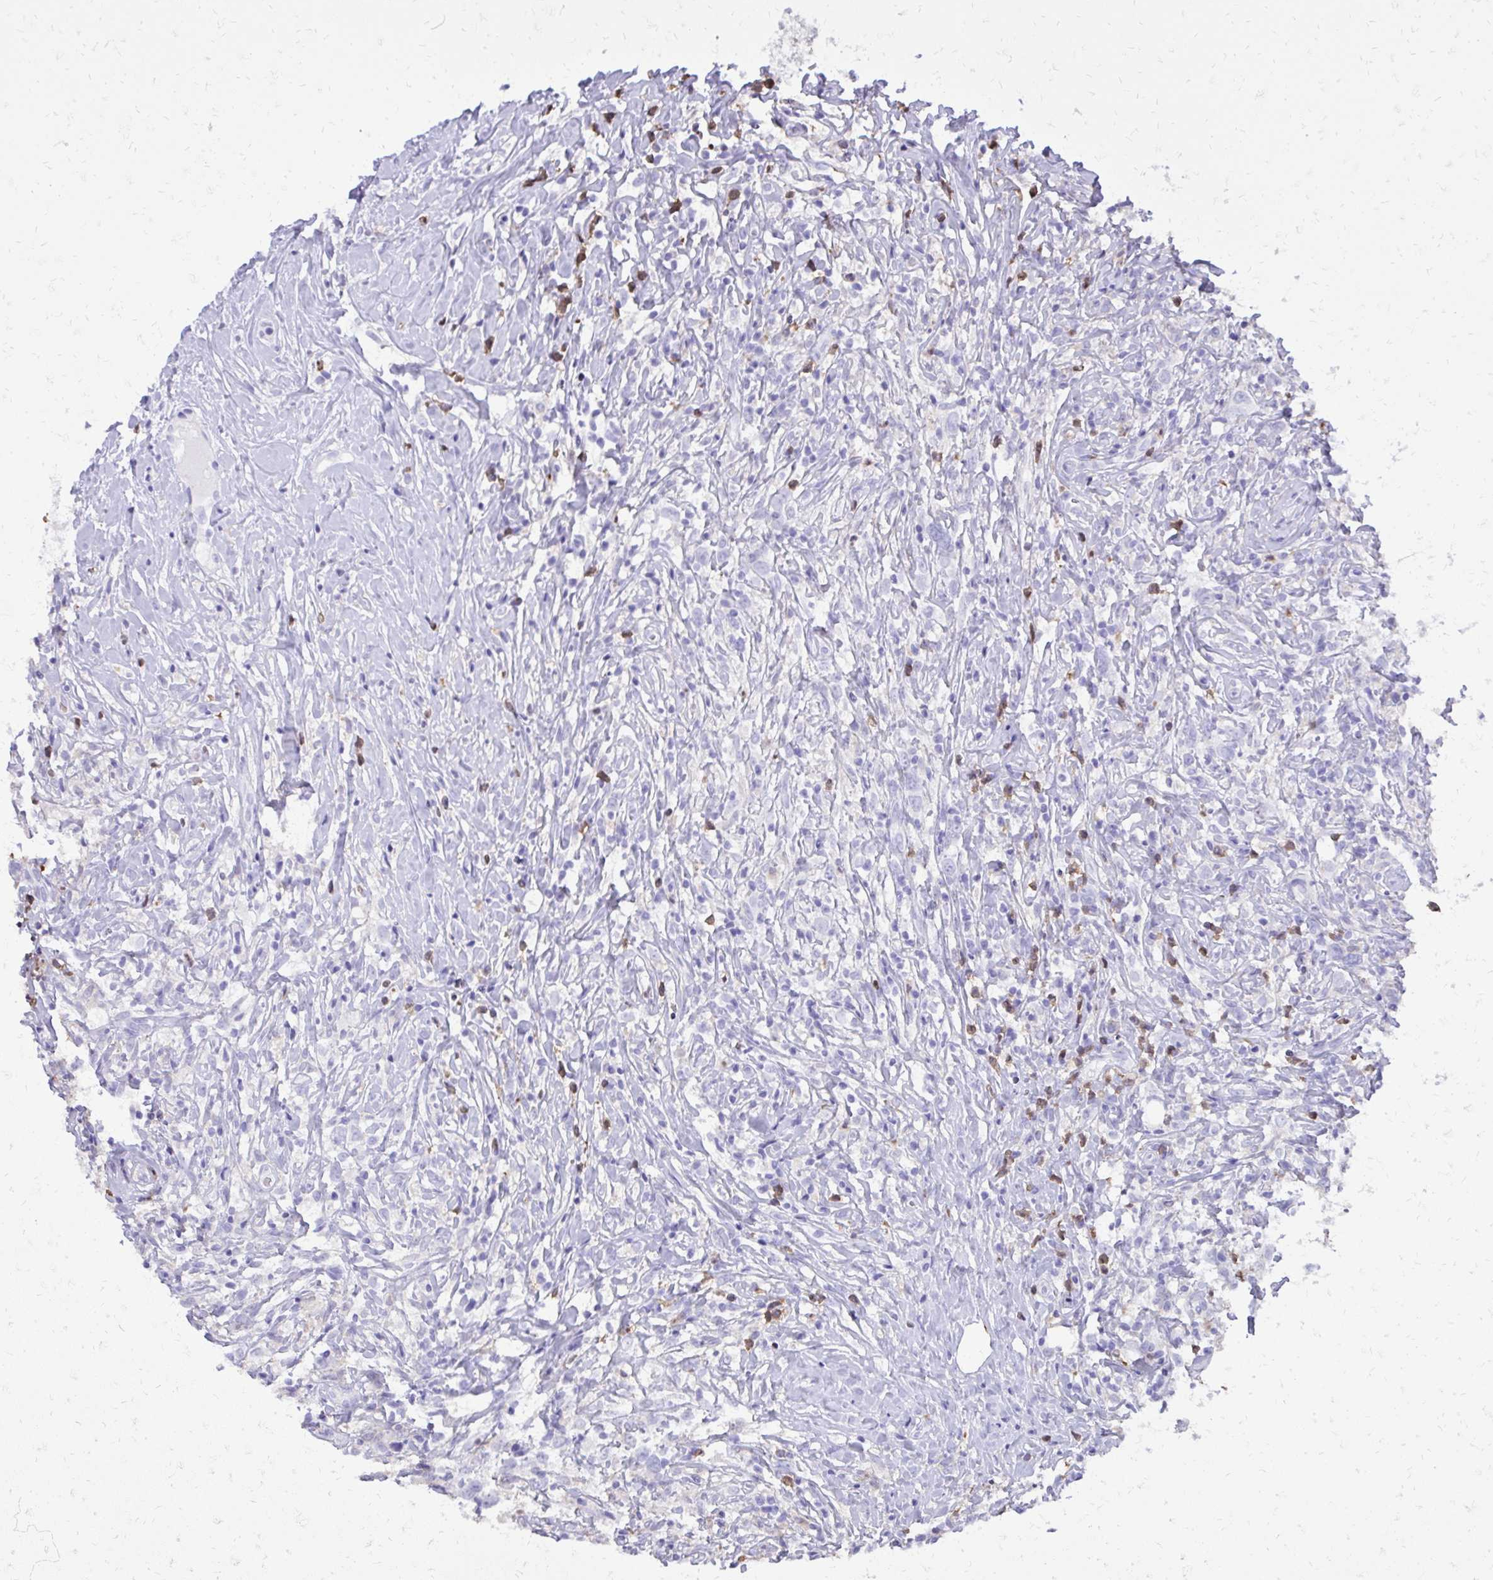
{"staining": {"intensity": "negative", "quantity": "none", "location": "none"}, "tissue": "lymphoma", "cell_type": "Tumor cells", "image_type": "cancer", "snomed": [{"axis": "morphology", "description": "Hodgkin's disease, NOS"}, {"axis": "topography", "description": "No Tissue"}], "caption": "The micrograph reveals no significant staining in tumor cells of Hodgkin's disease. Nuclei are stained in blue.", "gene": "CAT", "patient": {"sex": "female", "age": 21}}